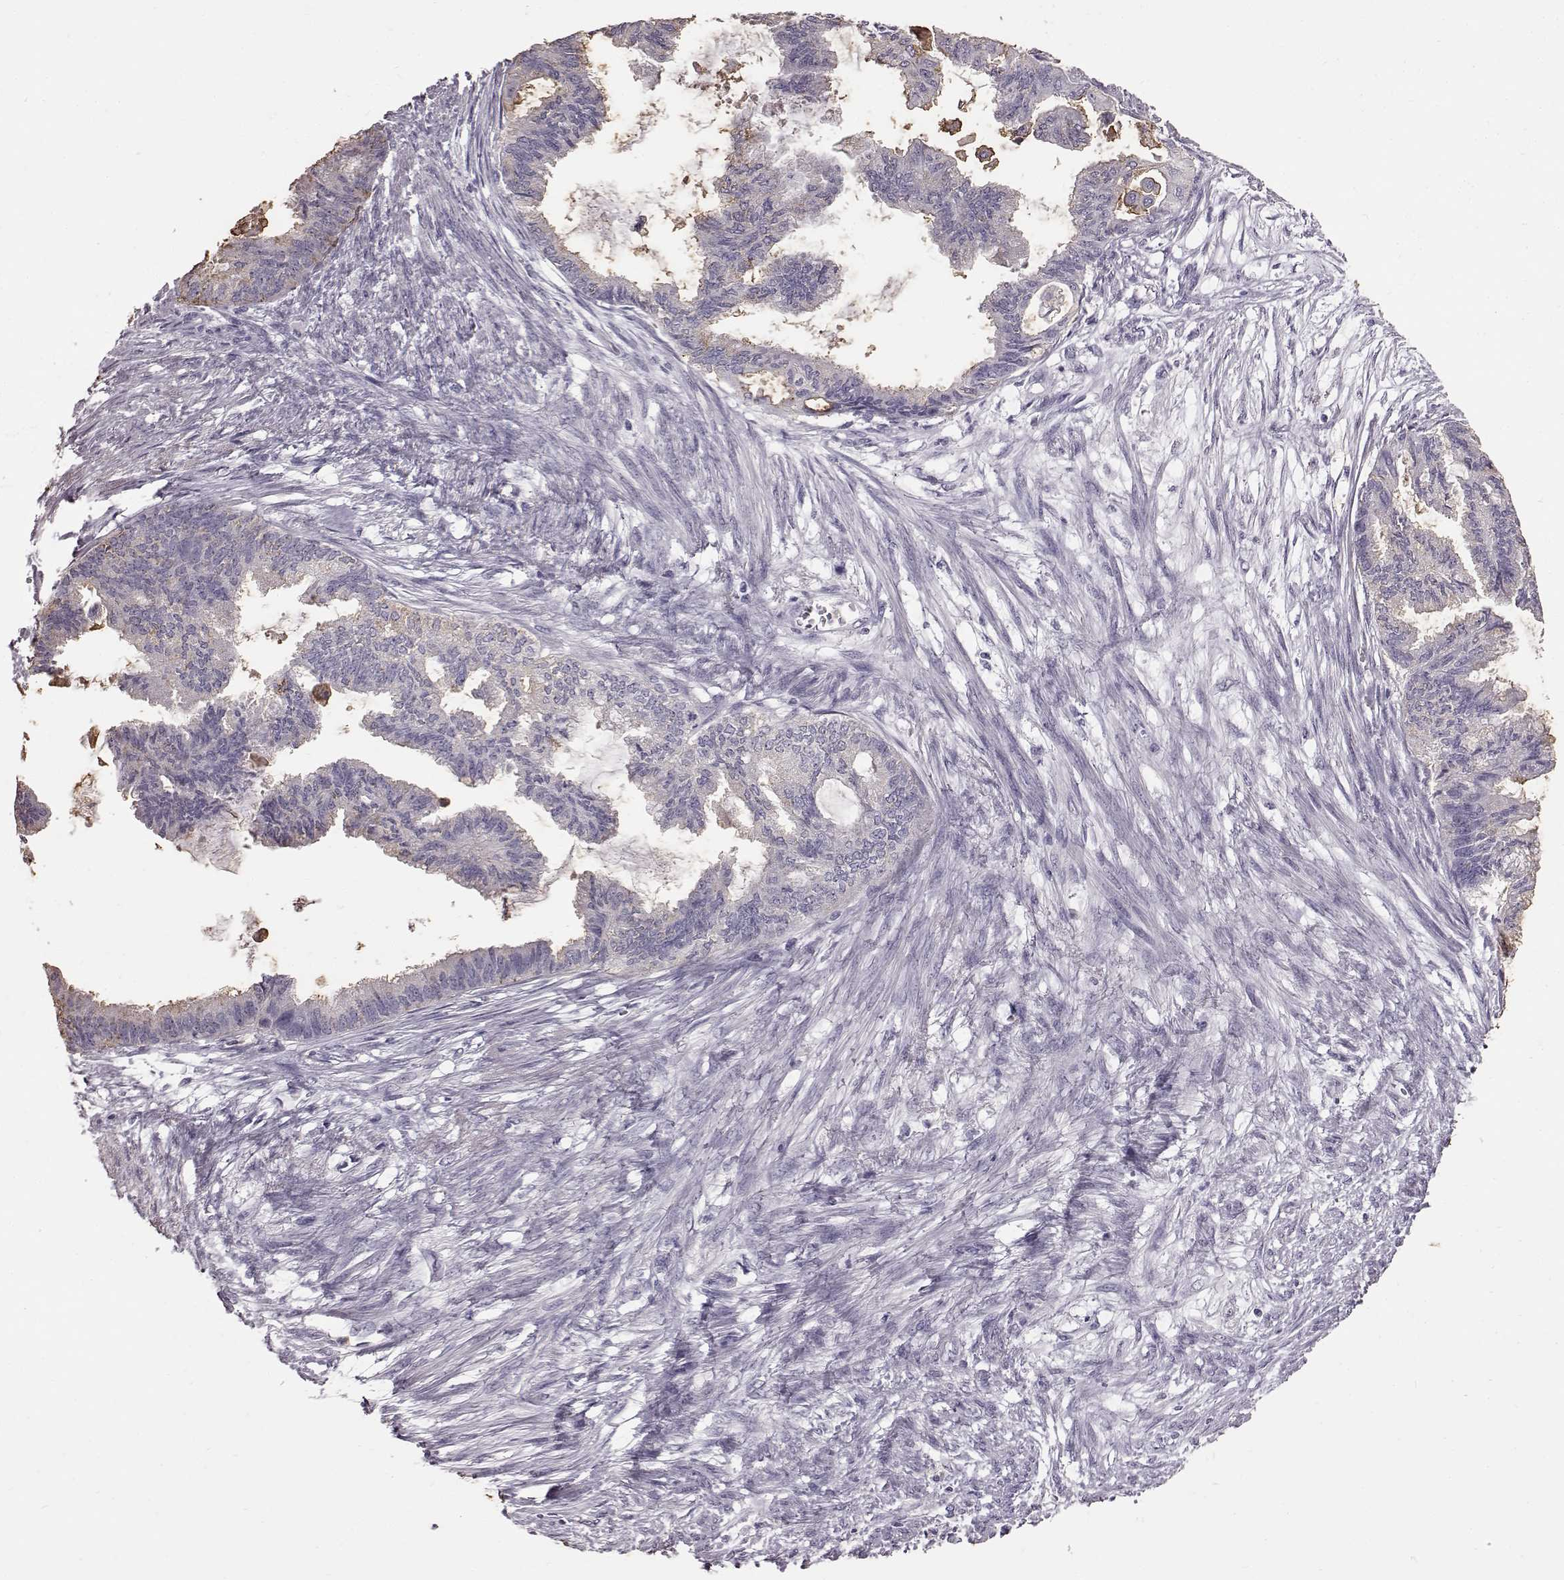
{"staining": {"intensity": "negative", "quantity": "none", "location": "none"}, "tissue": "endometrial cancer", "cell_type": "Tumor cells", "image_type": "cancer", "snomed": [{"axis": "morphology", "description": "Adenocarcinoma, NOS"}, {"axis": "topography", "description": "Endometrium"}], "caption": "Immunohistochemistry (IHC) micrograph of human endometrial cancer stained for a protein (brown), which reveals no expression in tumor cells.", "gene": "FUT4", "patient": {"sex": "female", "age": 86}}